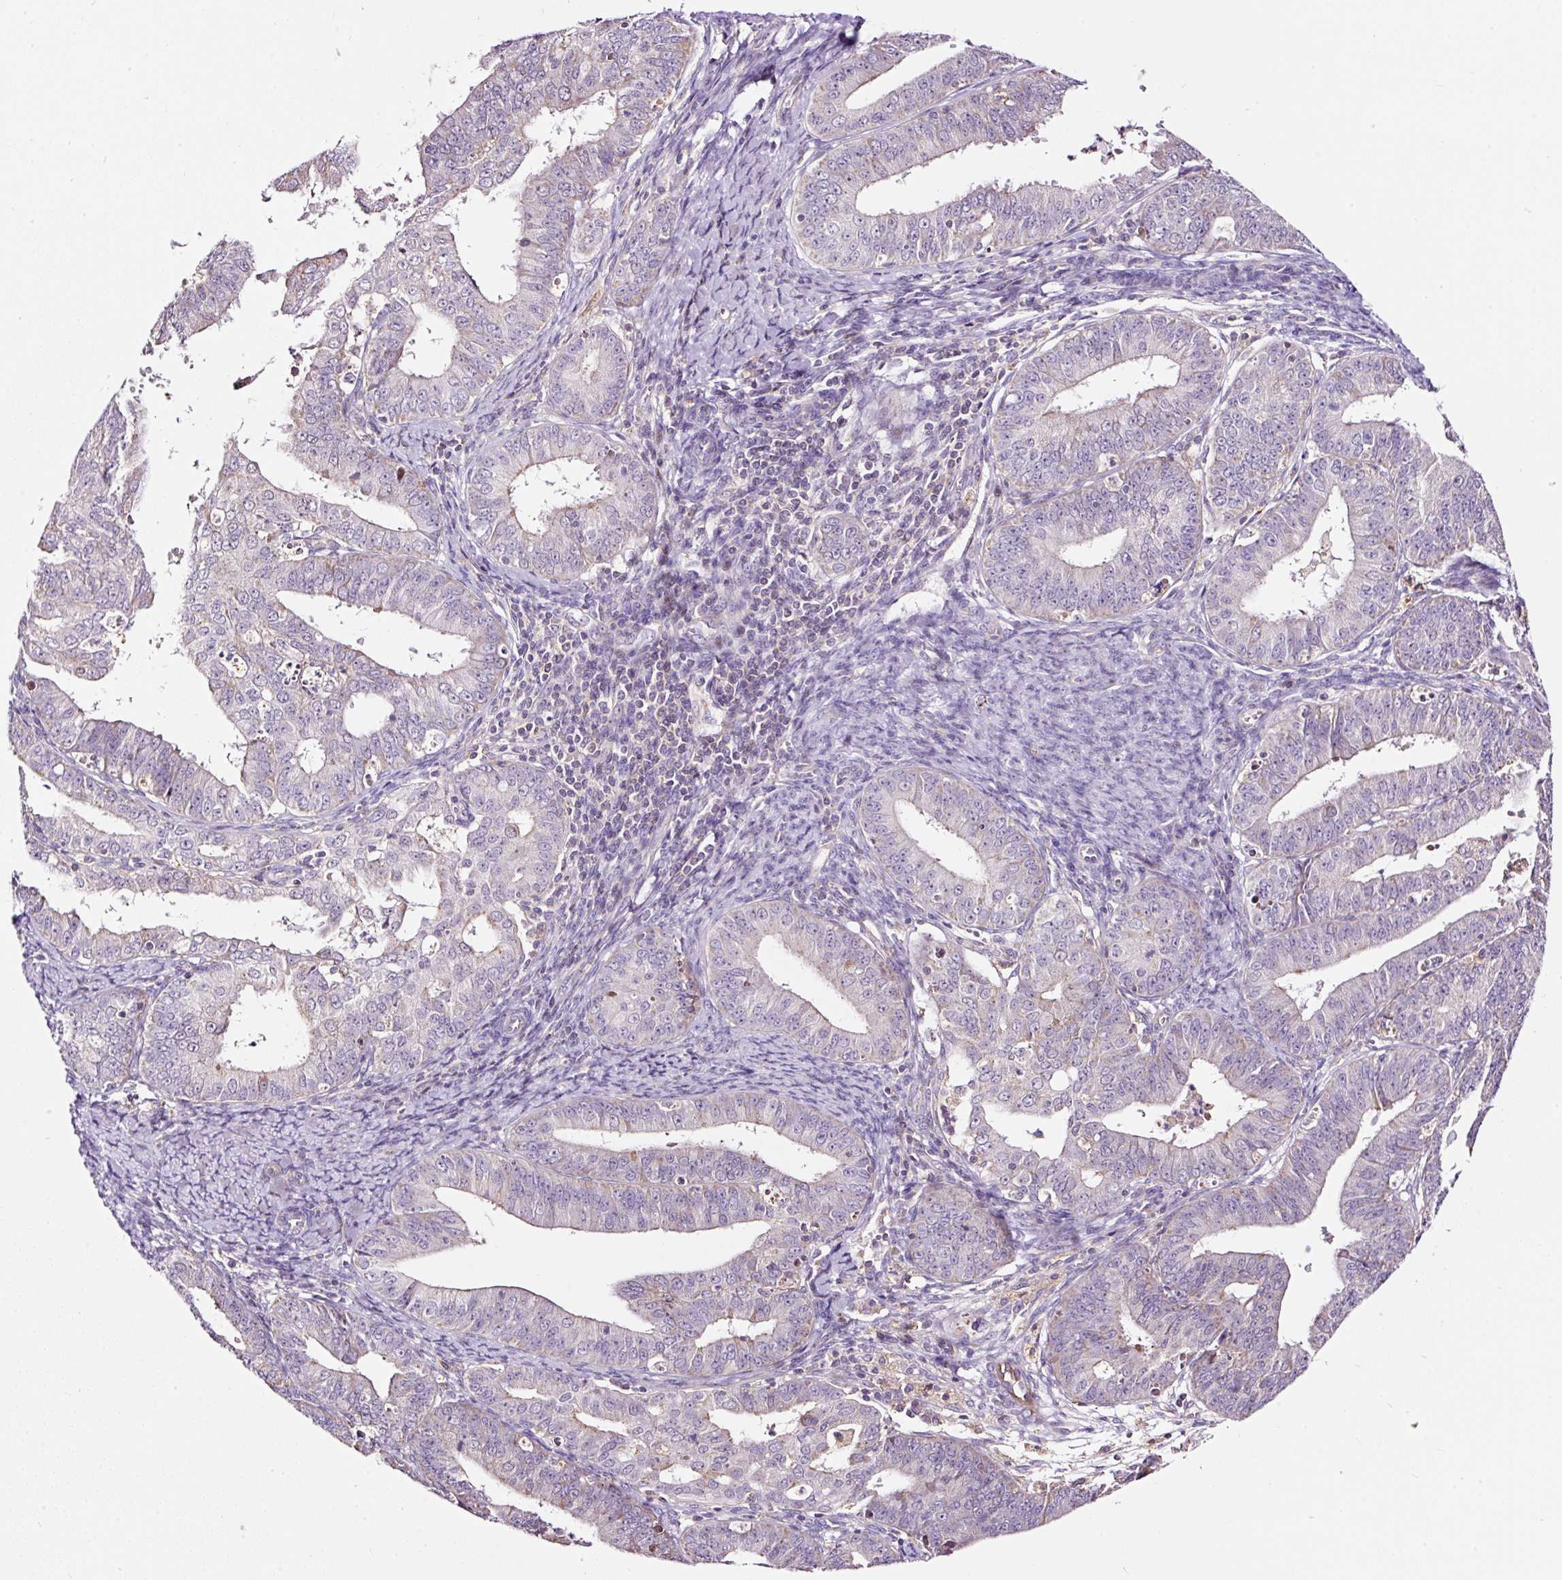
{"staining": {"intensity": "negative", "quantity": "none", "location": "none"}, "tissue": "endometrial cancer", "cell_type": "Tumor cells", "image_type": "cancer", "snomed": [{"axis": "morphology", "description": "Adenocarcinoma, NOS"}, {"axis": "topography", "description": "Endometrium"}], "caption": "Immunohistochemistry (IHC) of human endometrial cancer reveals no staining in tumor cells.", "gene": "BOLA3", "patient": {"sex": "female", "age": 73}}